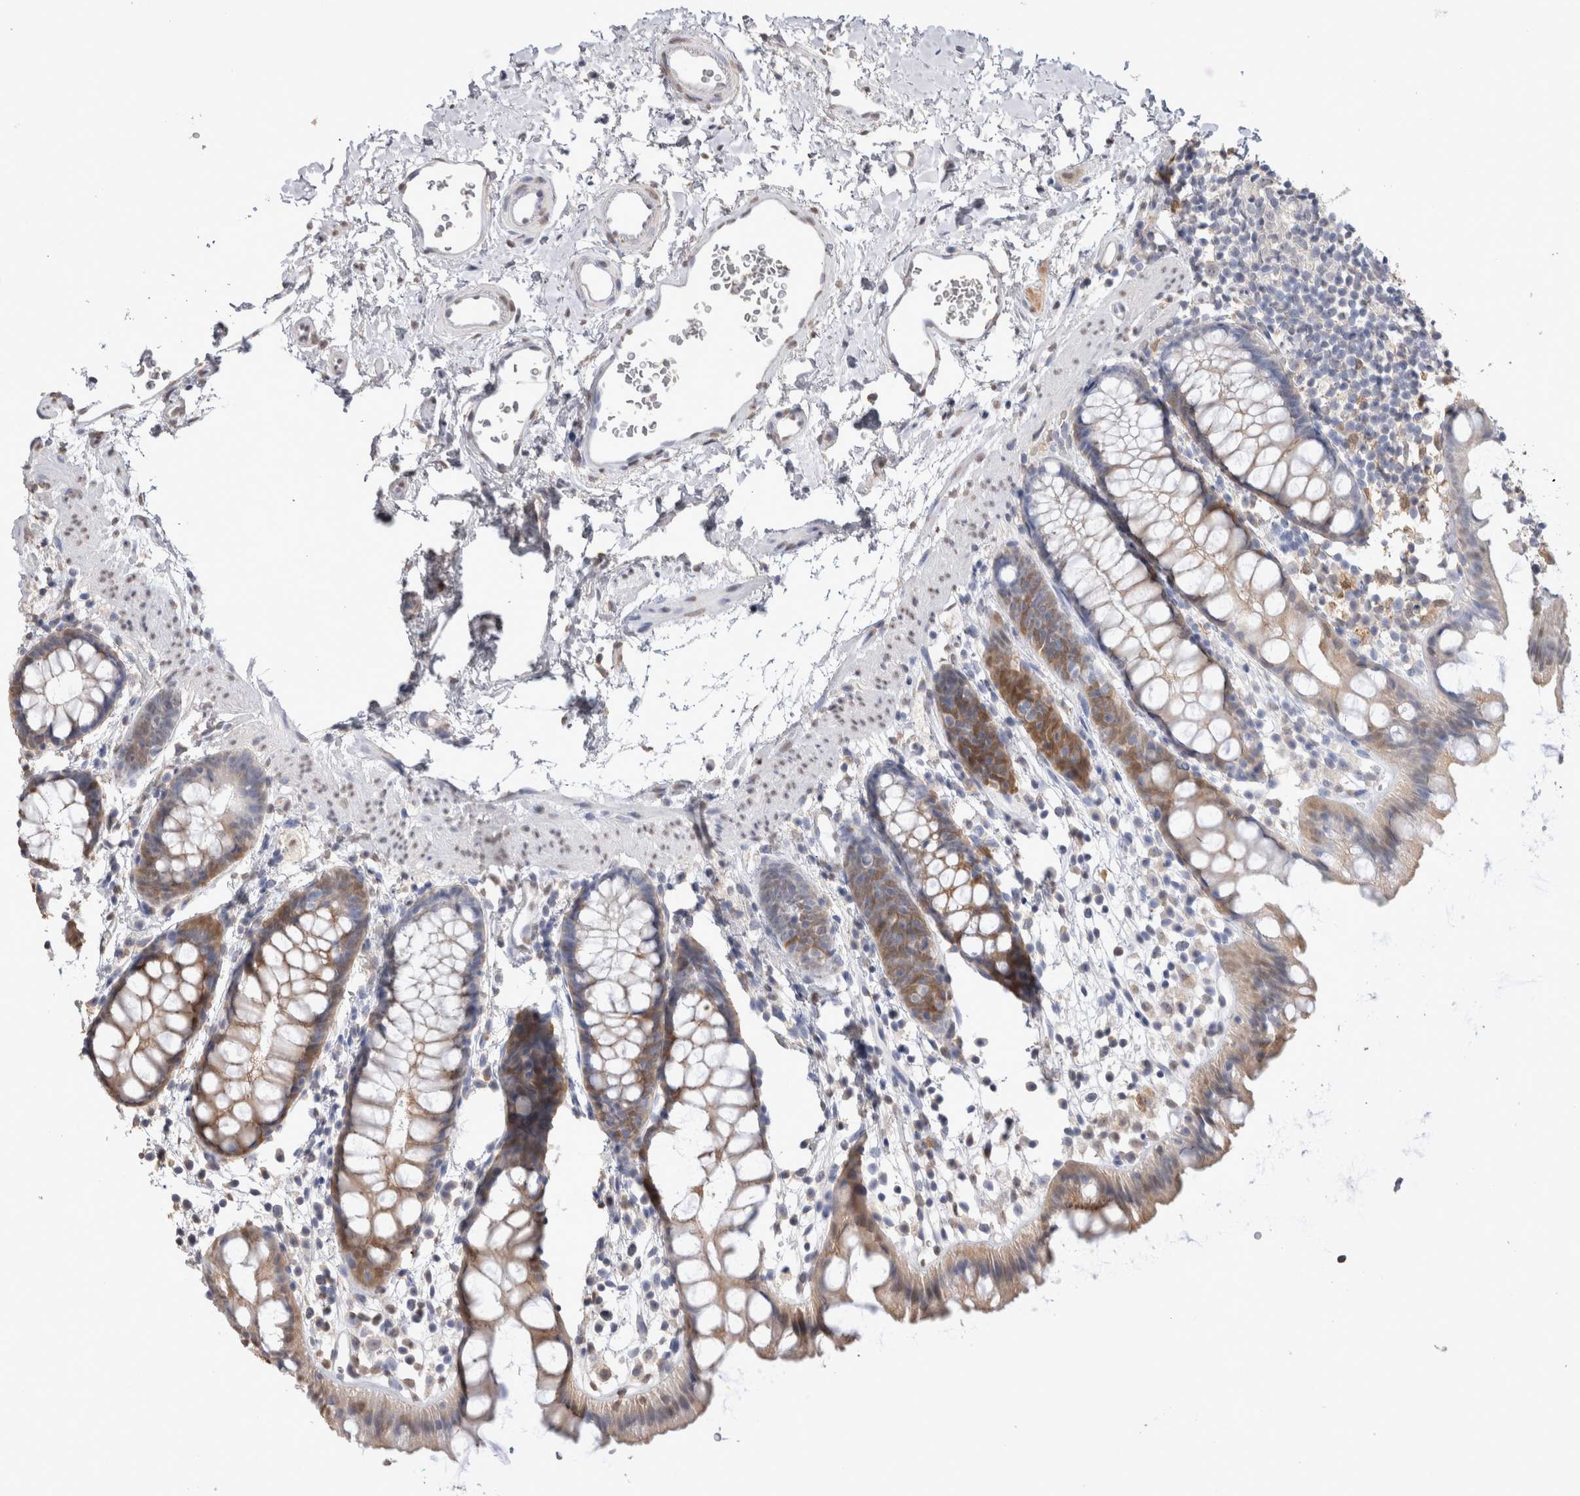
{"staining": {"intensity": "moderate", "quantity": ">75%", "location": "cytoplasmic/membranous"}, "tissue": "rectum", "cell_type": "Glandular cells", "image_type": "normal", "snomed": [{"axis": "morphology", "description": "Normal tissue, NOS"}, {"axis": "topography", "description": "Rectum"}], "caption": "Immunohistochemical staining of unremarkable human rectum displays moderate cytoplasmic/membranous protein positivity in about >75% of glandular cells. Immunohistochemistry (ihc) stains the protein of interest in brown and the nuclei are stained blue.", "gene": "LGALS2", "patient": {"sex": "female", "age": 65}}